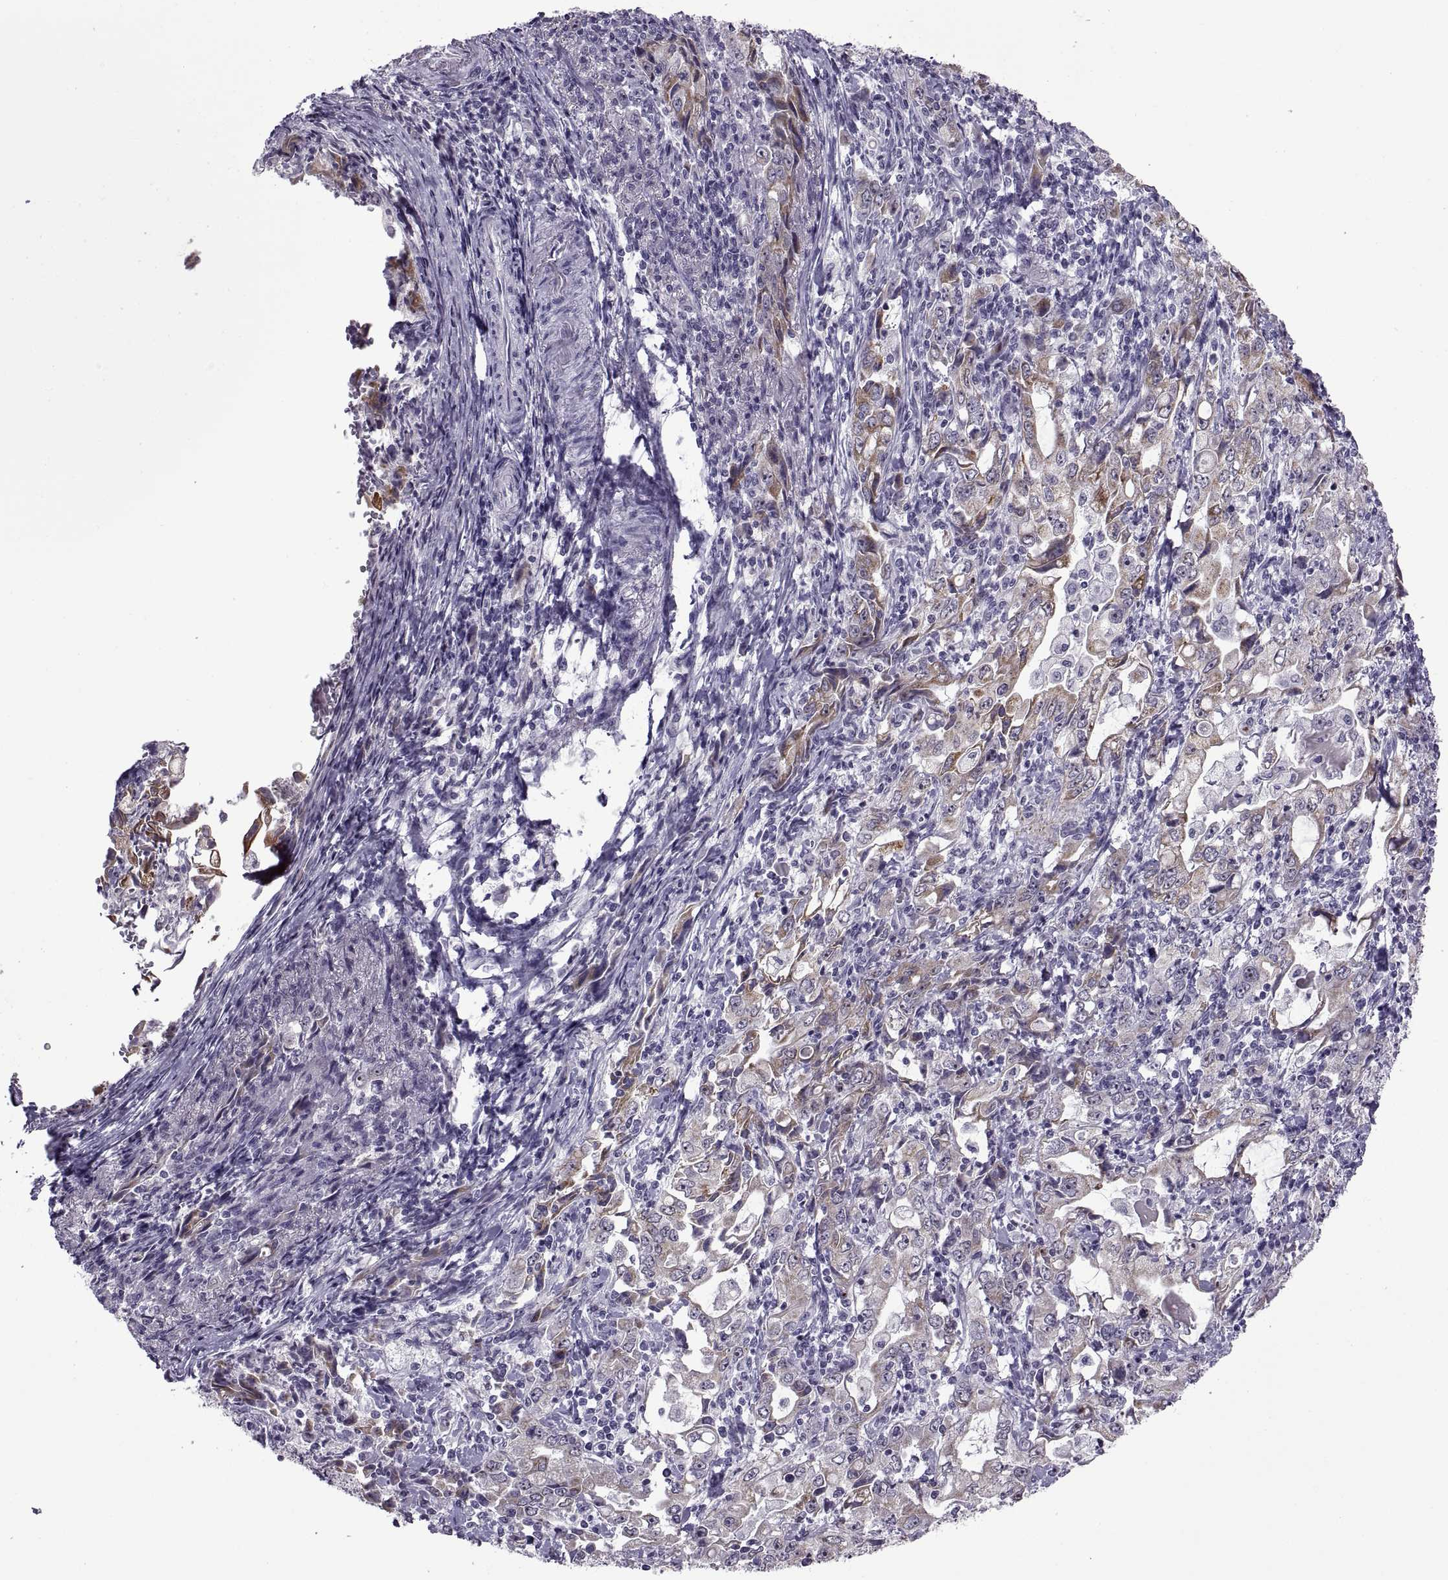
{"staining": {"intensity": "moderate", "quantity": "25%-75%", "location": "cytoplasmic/membranous"}, "tissue": "stomach cancer", "cell_type": "Tumor cells", "image_type": "cancer", "snomed": [{"axis": "morphology", "description": "Adenocarcinoma, NOS"}, {"axis": "topography", "description": "Stomach, lower"}], "caption": "Immunohistochemical staining of stomach cancer exhibits medium levels of moderate cytoplasmic/membranous protein expression in about 25%-75% of tumor cells. The staining was performed using DAB (3,3'-diaminobenzidine) to visualize the protein expression in brown, while the nuclei were stained in blue with hematoxylin (Magnification: 20x).", "gene": "ASIC2", "patient": {"sex": "female", "age": 72}}